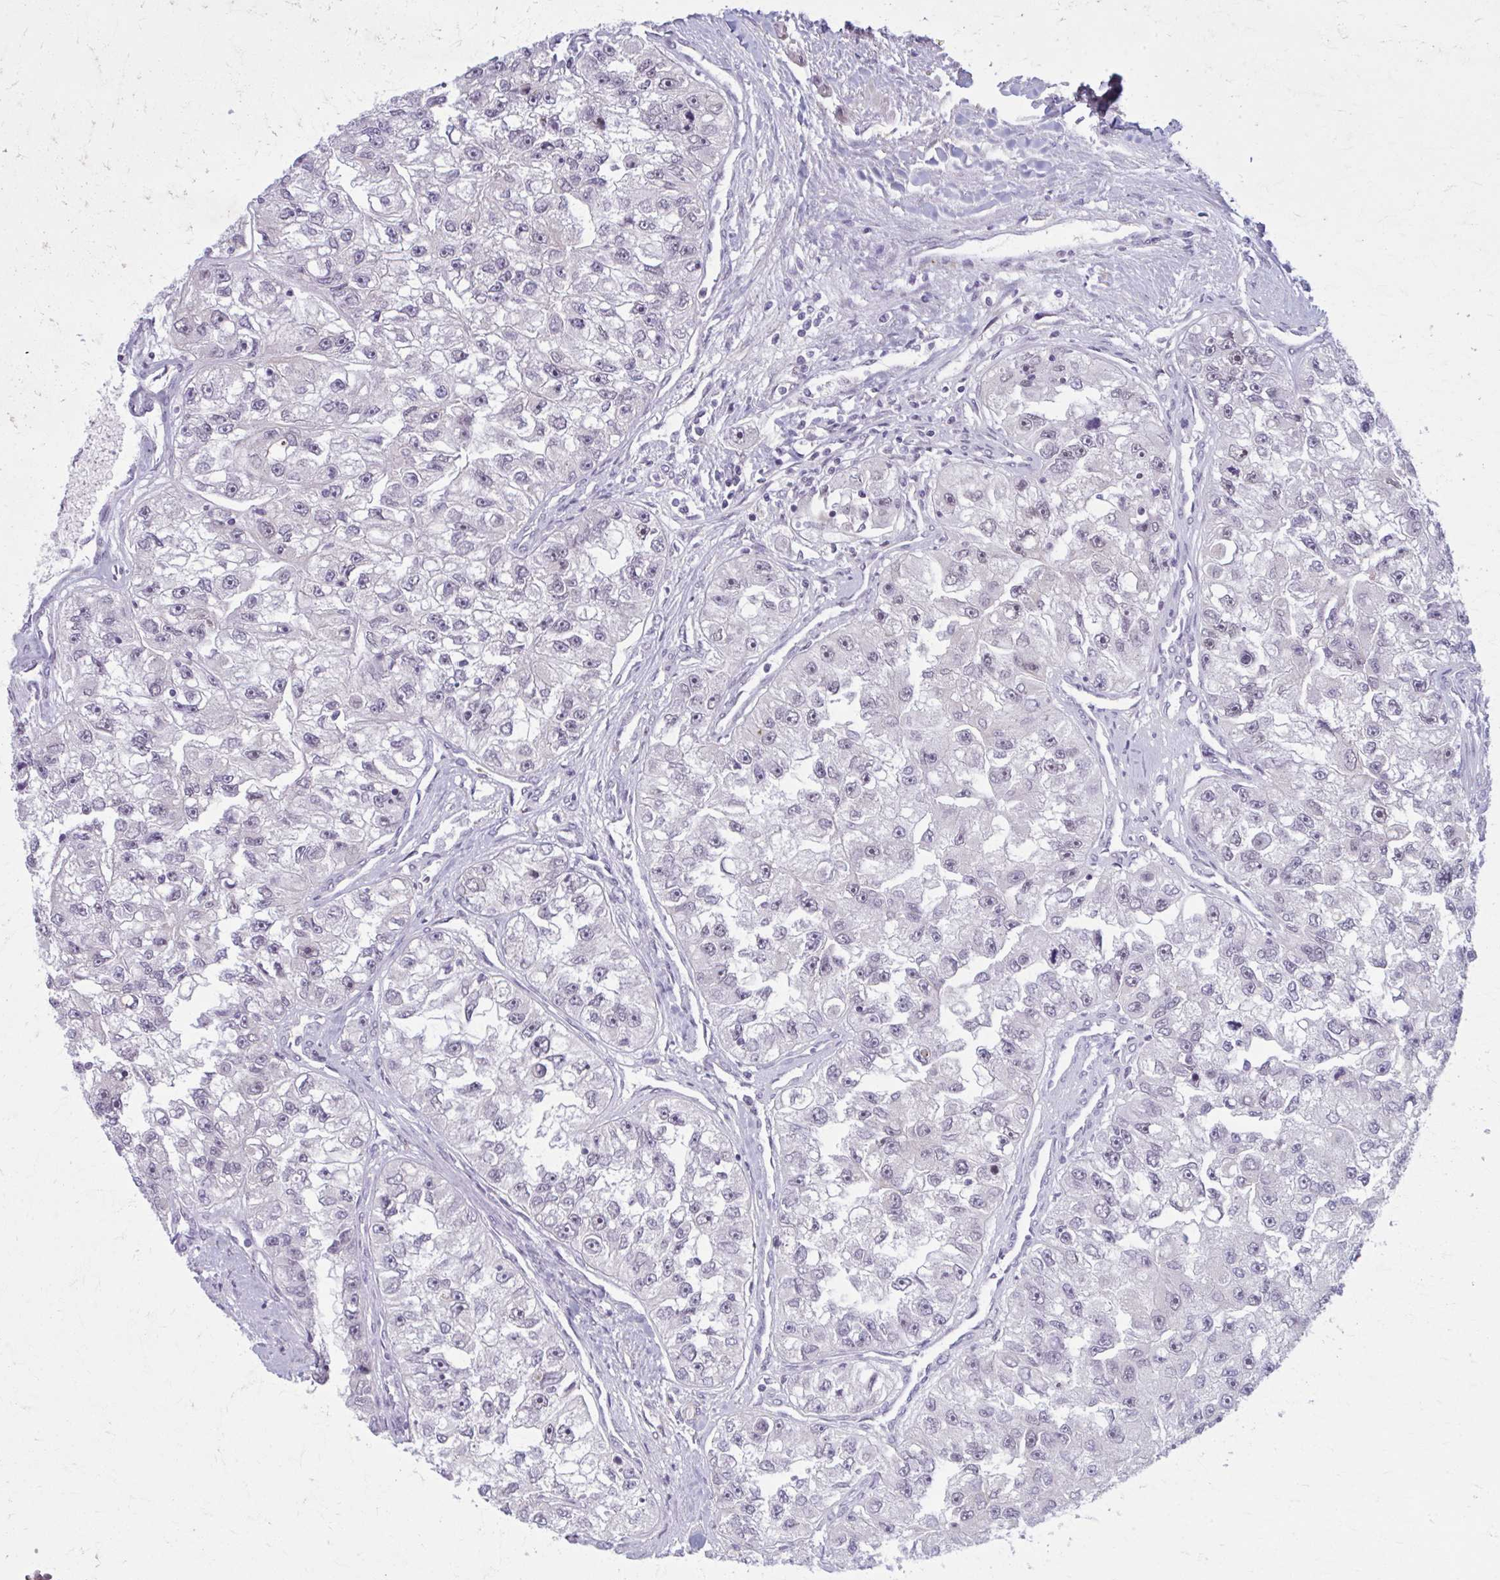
{"staining": {"intensity": "negative", "quantity": "none", "location": "none"}, "tissue": "renal cancer", "cell_type": "Tumor cells", "image_type": "cancer", "snomed": [{"axis": "morphology", "description": "Adenocarcinoma, NOS"}, {"axis": "topography", "description": "Kidney"}], "caption": "IHC of renal adenocarcinoma reveals no positivity in tumor cells.", "gene": "NUMBL", "patient": {"sex": "male", "age": 63}}